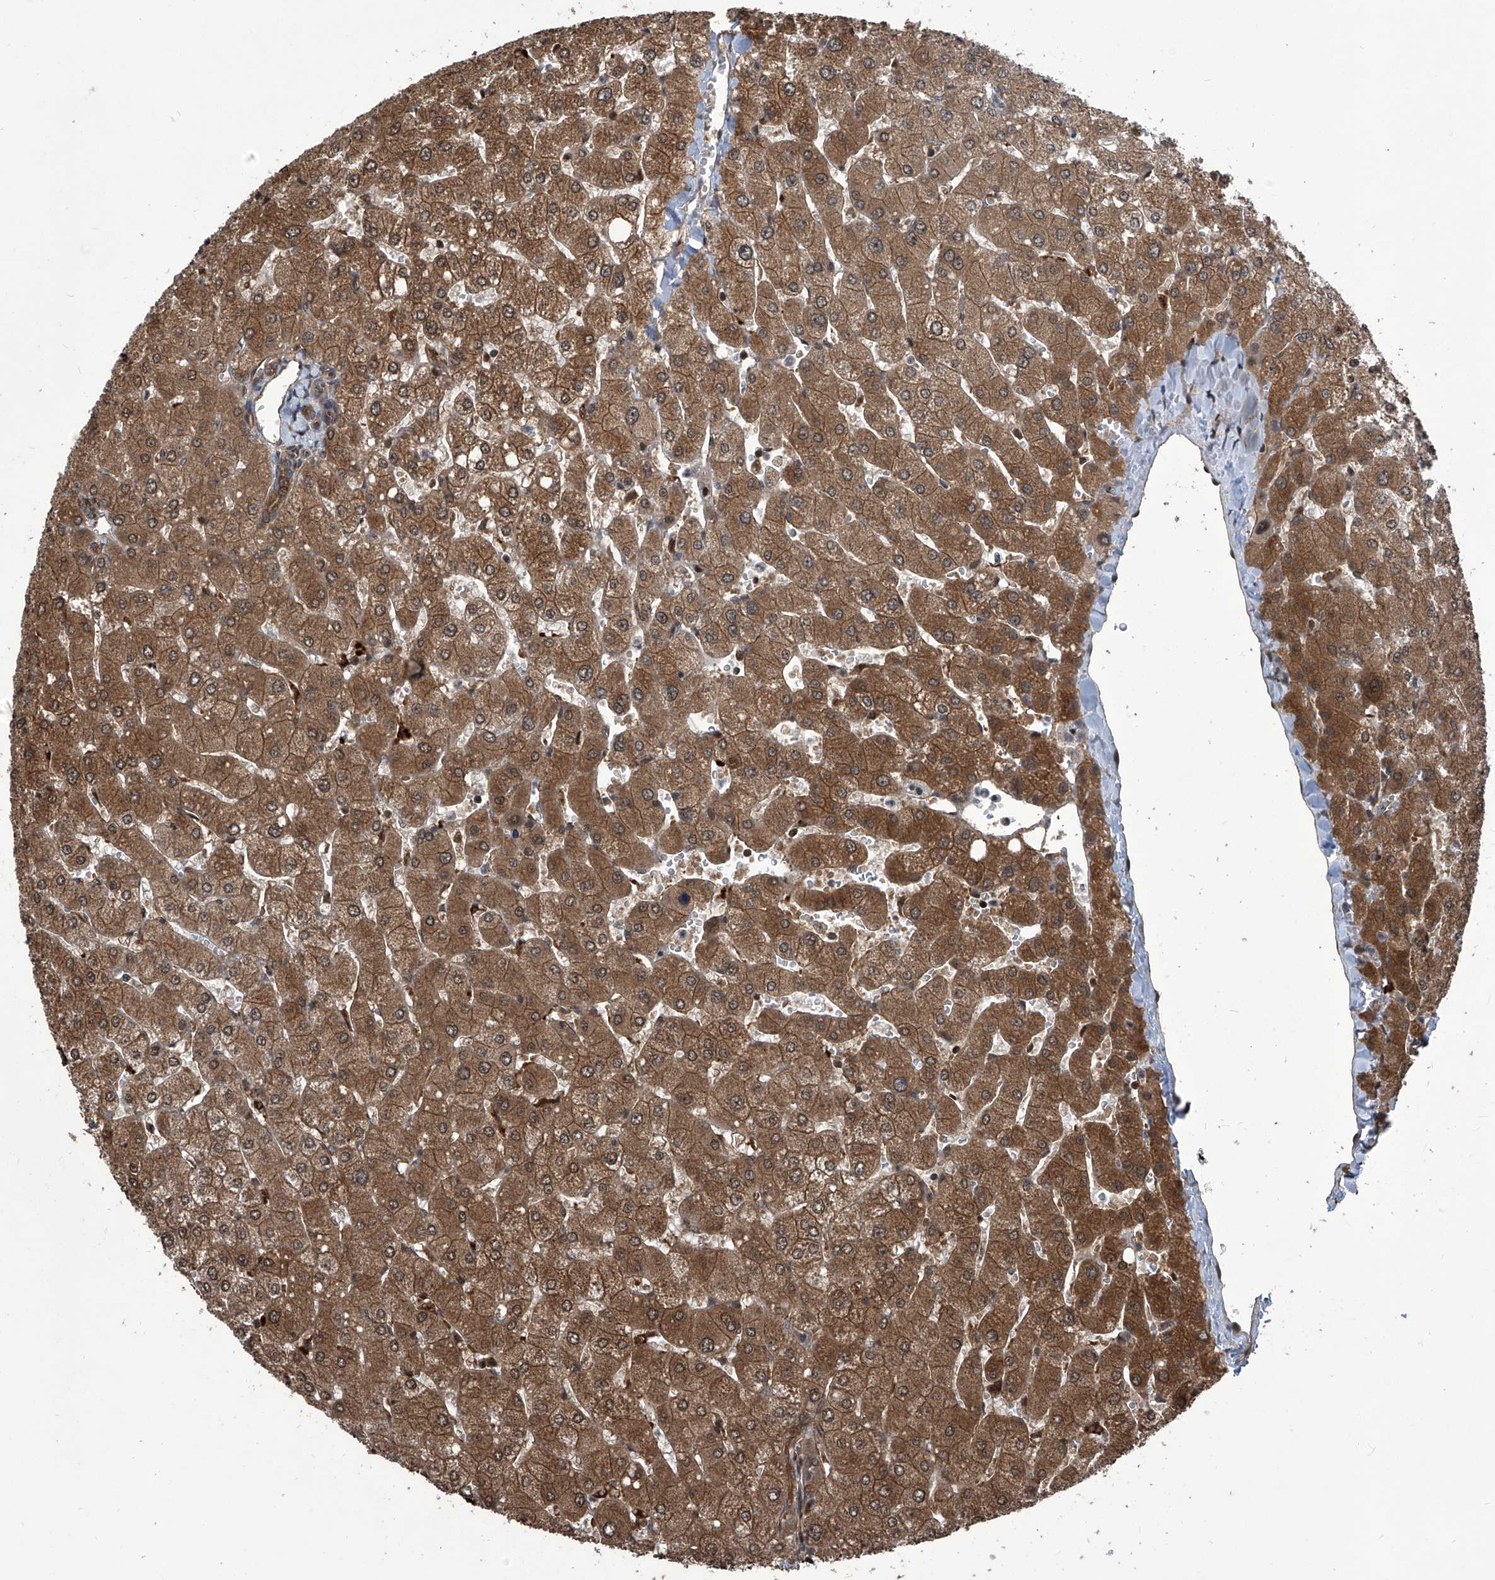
{"staining": {"intensity": "moderate", "quantity": "25%-75%", "location": "cytoplasmic/membranous"}, "tissue": "liver", "cell_type": "Cholangiocytes", "image_type": "normal", "snomed": [{"axis": "morphology", "description": "Normal tissue, NOS"}, {"axis": "topography", "description": "Liver"}], "caption": "The photomicrograph reveals staining of unremarkable liver, revealing moderate cytoplasmic/membranous protein staining (brown color) within cholangiocytes. The protein is shown in brown color, while the nuclei are stained blue.", "gene": "PSMB1", "patient": {"sex": "male", "age": 55}}